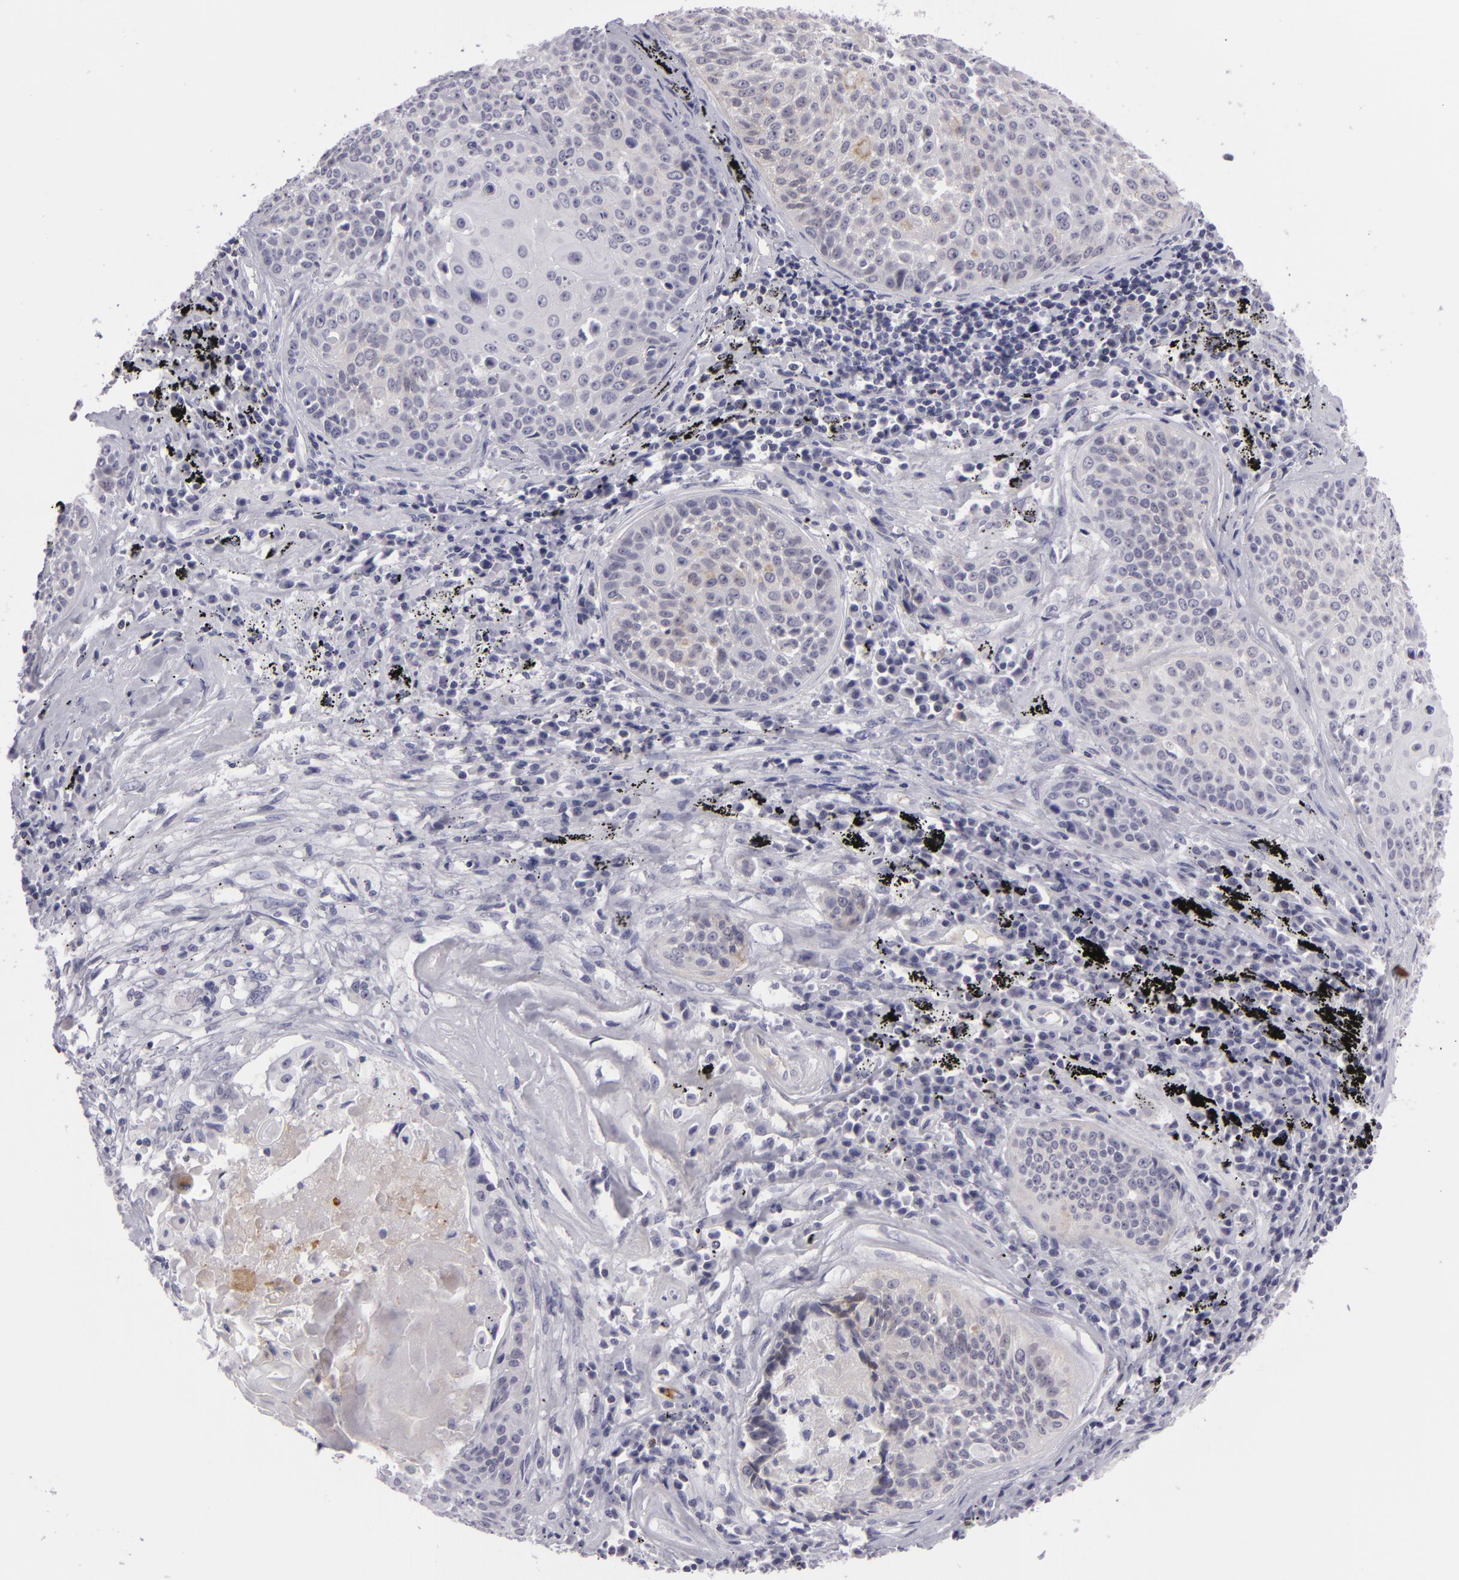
{"staining": {"intensity": "weak", "quantity": "<25%", "location": "cytoplasmic/membranous"}, "tissue": "lung cancer", "cell_type": "Tumor cells", "image_type": "cancer", "snomed": [{"axis": "morphology", "description": "Adenocarcinoma, NOS"}, {"axis": "topography", "description": "Lung"}], "caption": "Lung adenocarcinoma was stained to show a protein in brown. There is no significant positivity in tumor cells.", "gene": "CTNNB1", "patient": {"sex": "male", "age": 60}}